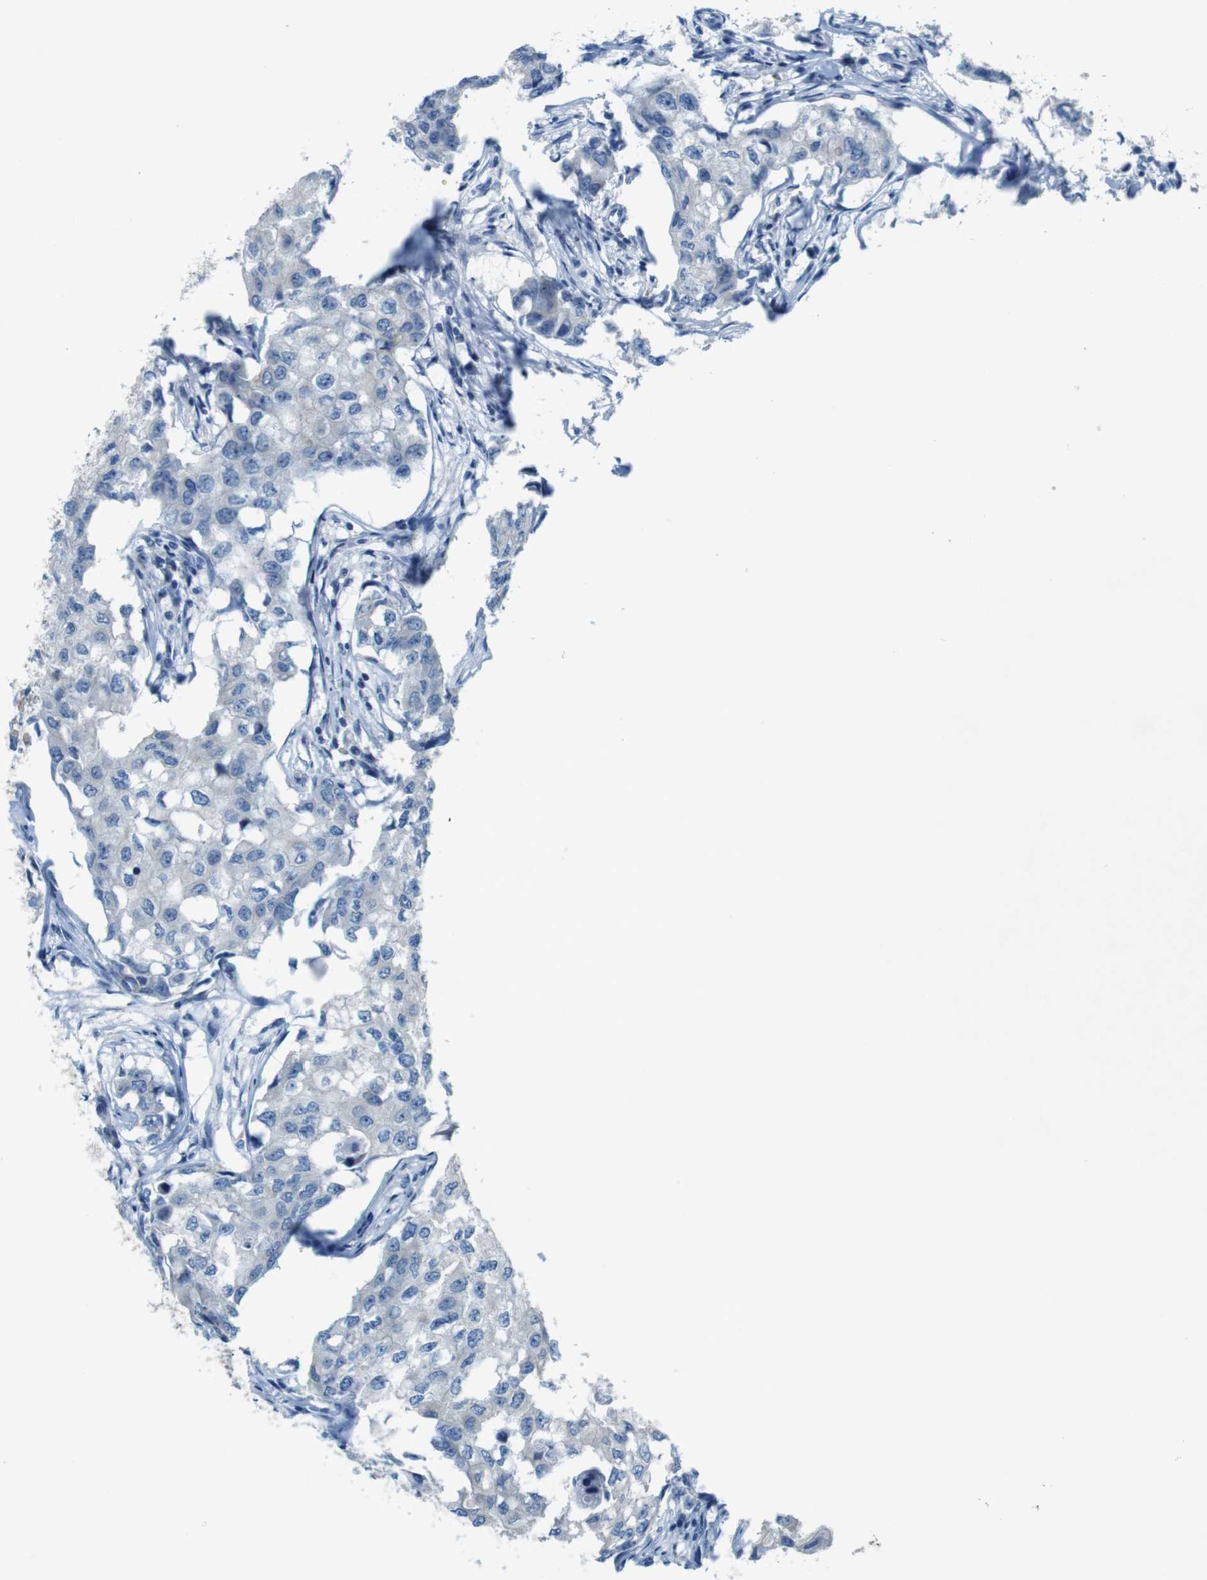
{"staining": {"intensity": "negative", "quantity": "none", "location": "none"}, "tissue": "breast cancer", "cell_type": "Tumor cells", "image_type": "cancer", "snomed": [{"axis": "morphology", "description": "Duct carcinoma"}, {"axis": "topography", "description": "Breast"}], "caption": "An immunohistochemistry (IHC) image of breast infiltrating ductal carcinoma is shown. There is no staining in tumor cells of breast infiltrating ductal carcinoma.", "gene": "MOGAT3", "patient": {"sex": "female", "age": 27}}